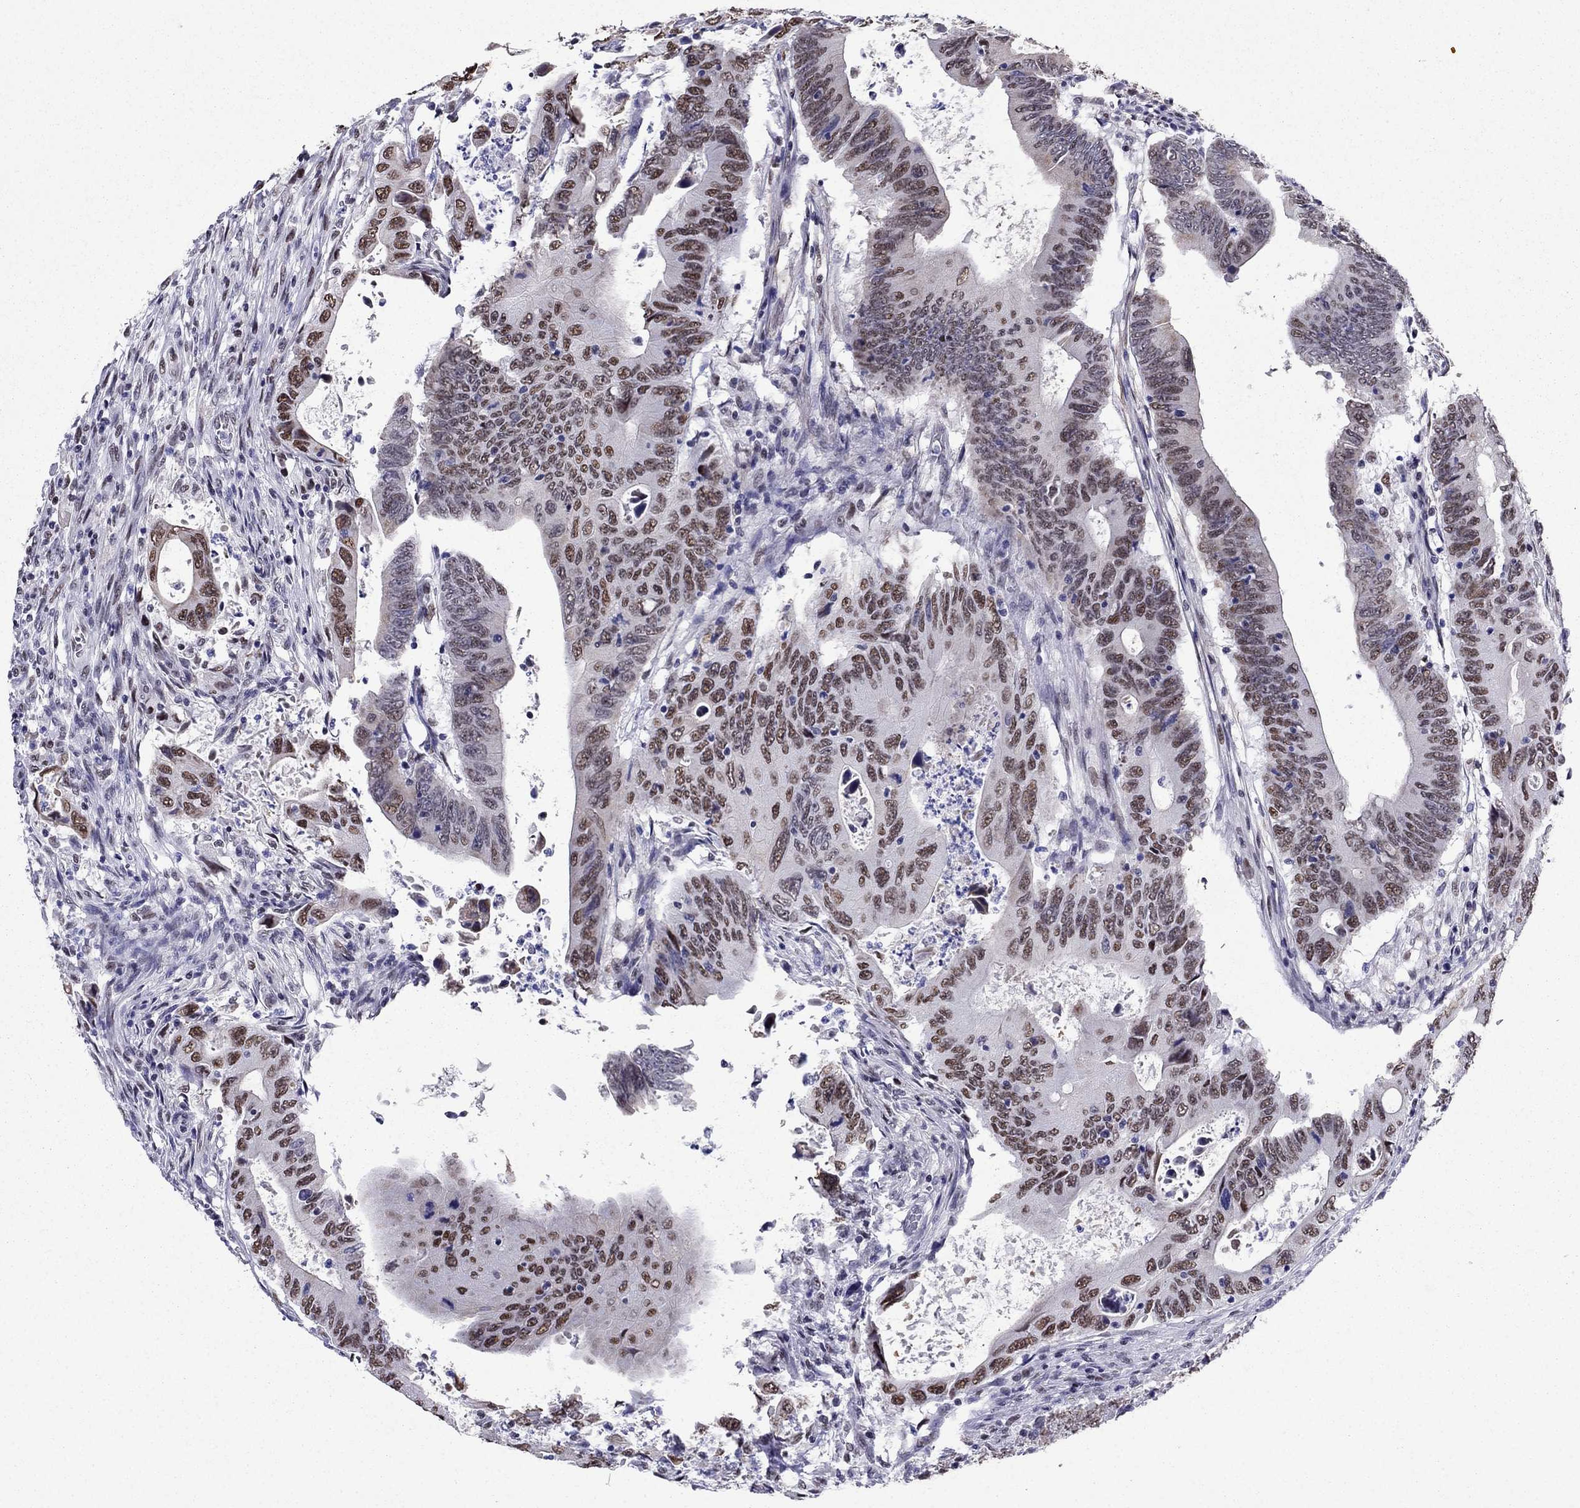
{"staining": {"intensity": "moderate", "quantity": "25%-75%", "location": "nuclear"}, "tissue": "colorectal cancer", "cell_type": "Tumor cells", "image_type": "cancer", "snomed": [{"axis": "morphology", "description": "Adenocarcinoma, NOS"}, {"axis": "topography", "description": "Colon"}], "caption": "The immunohistochemical stain shows moderate nuclear positivity in tumor cells of adenocarcinoma (colorectal) tissue.", "gene": "PPM1G", "patient": {"sex": "female", "age": 90}}